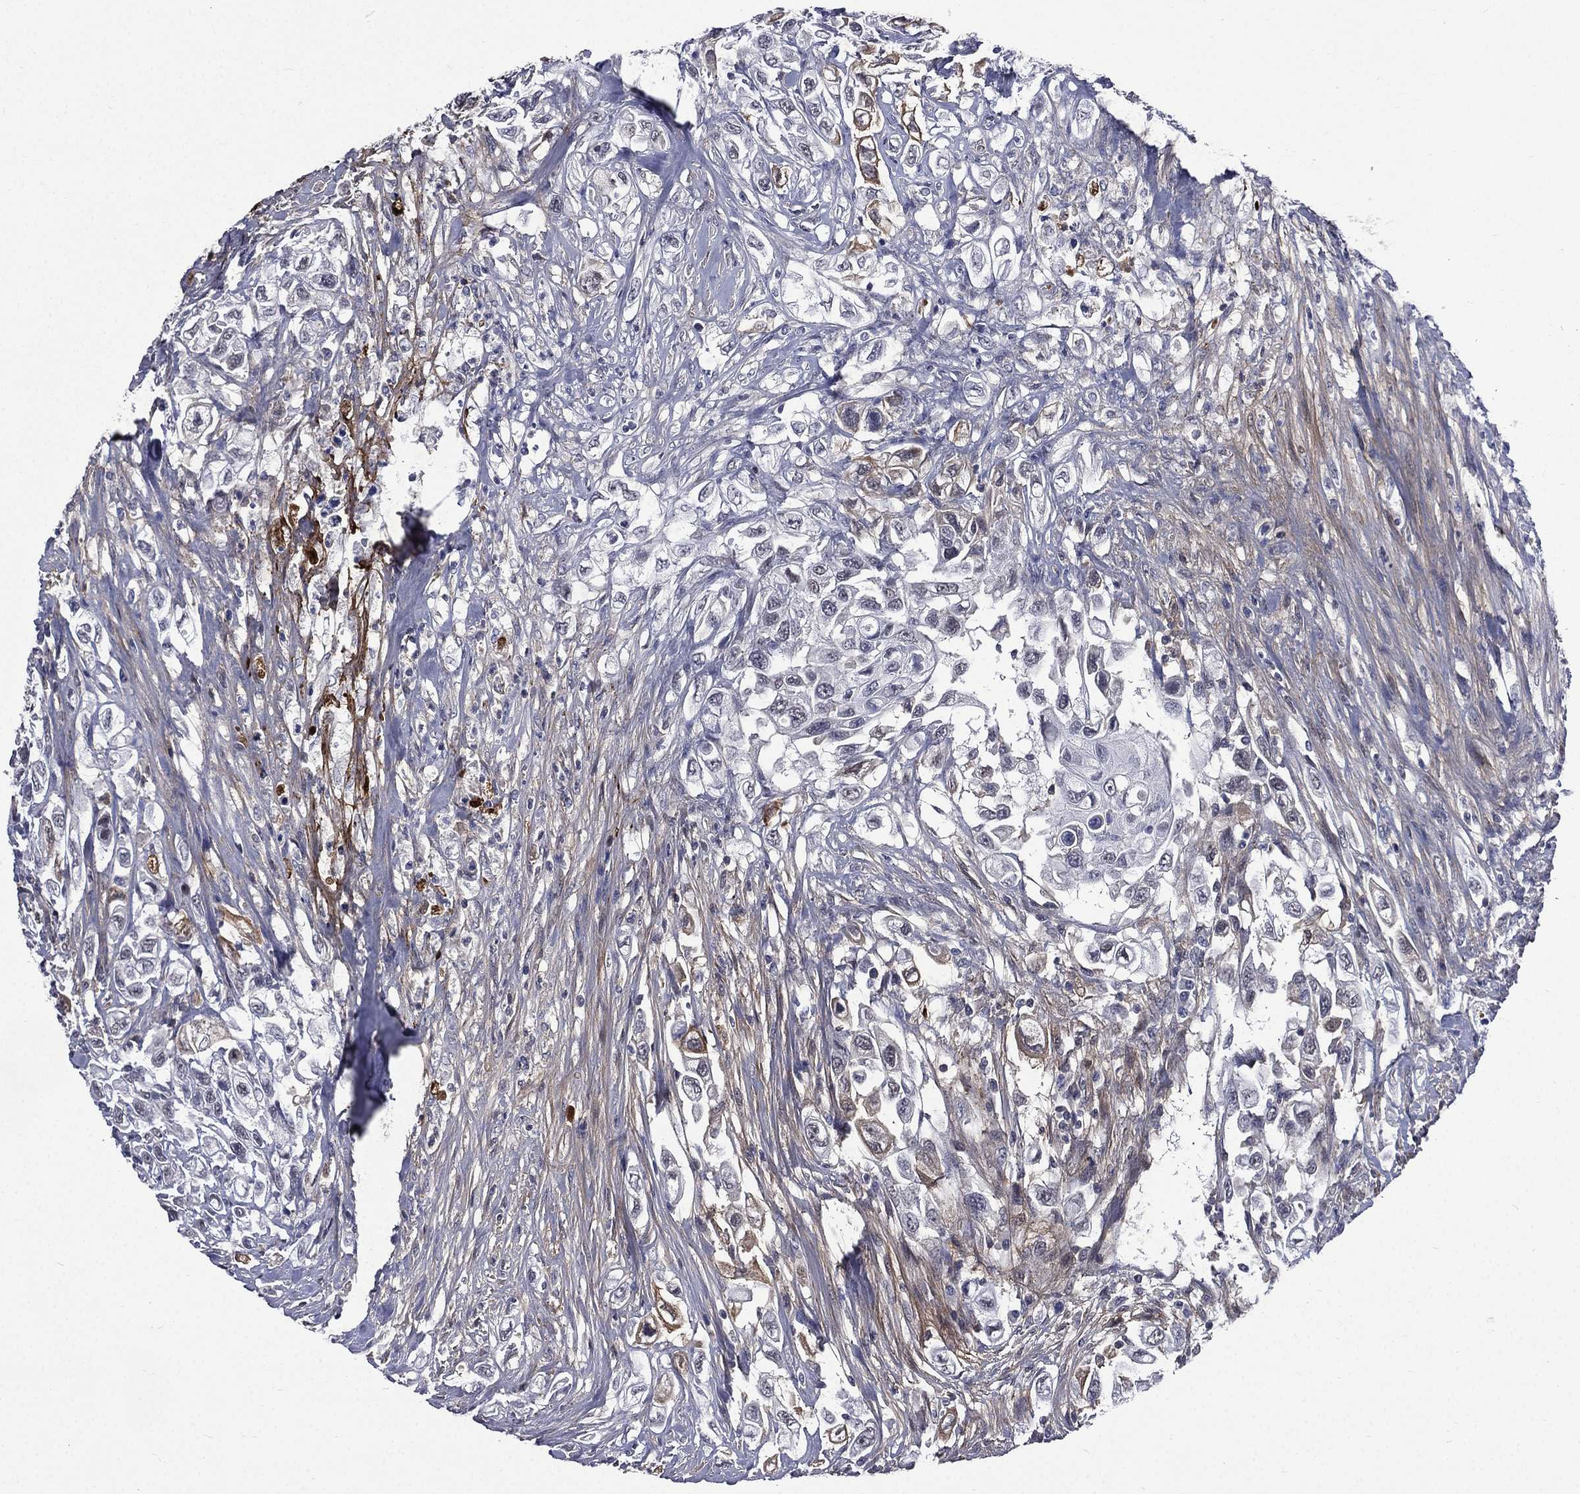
{"staining": {"intensity": "negative", "quantity": "none", "location": "none"}, "tissue": "urothelial cancer", "cell_type": "Tumor cells", "image_type": "cancer", "snomed": [{"axis": "morphology", "description": "Urothelial carcinoma, High grade"}, {"axis": "topography", "description": "Urinary bladder"}], "caption": "Tumor cells are negative for brown protein staining in urothelial cancer.", "gene": "FGG", "patient": {"sex": "female", "age": 56}}